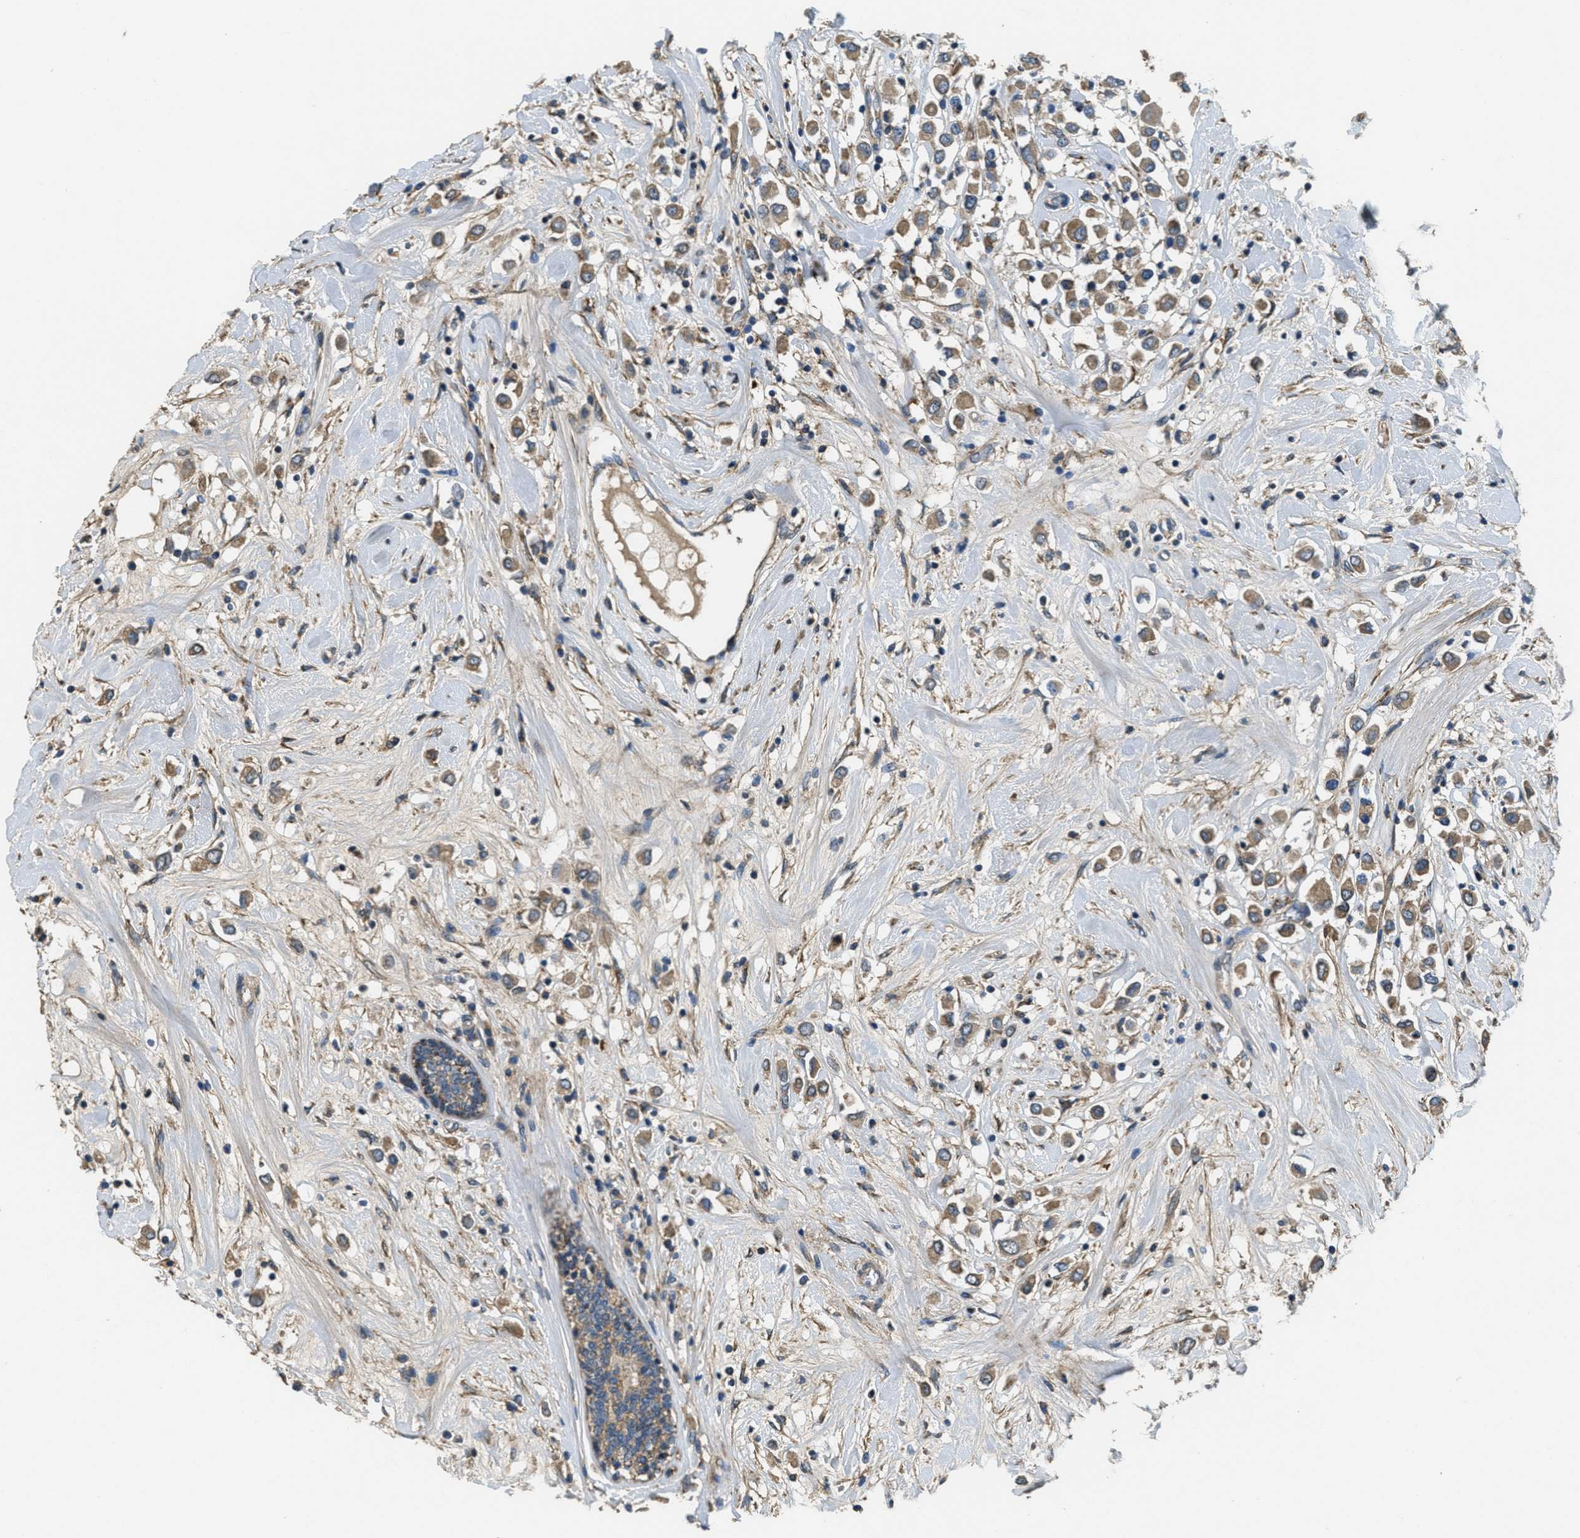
{"staining": {"intensity": "moderate", "quantity": ">75%", "location": "cytoplasmic/membranous"}, "tissue": "breast cancer", "cell_type": "Tumor cells", "image_type": "cancer", "snomed": [{"axis": "morphology", "description": "Duct carcinoma"}, {"axis": "topography", "description": "Breast"}], "caption": "The photomicrograph shows immunohistochemical staining of breast intraductal carcinoma. There is moderate cytoplasmic/membranous expression is appreciated in about >75% of tumor cells. (Brightfield microscopy of DAB IHC at high magnification).", "gene": "THBS2", "patient": {"sex": "female", "age": 61}}